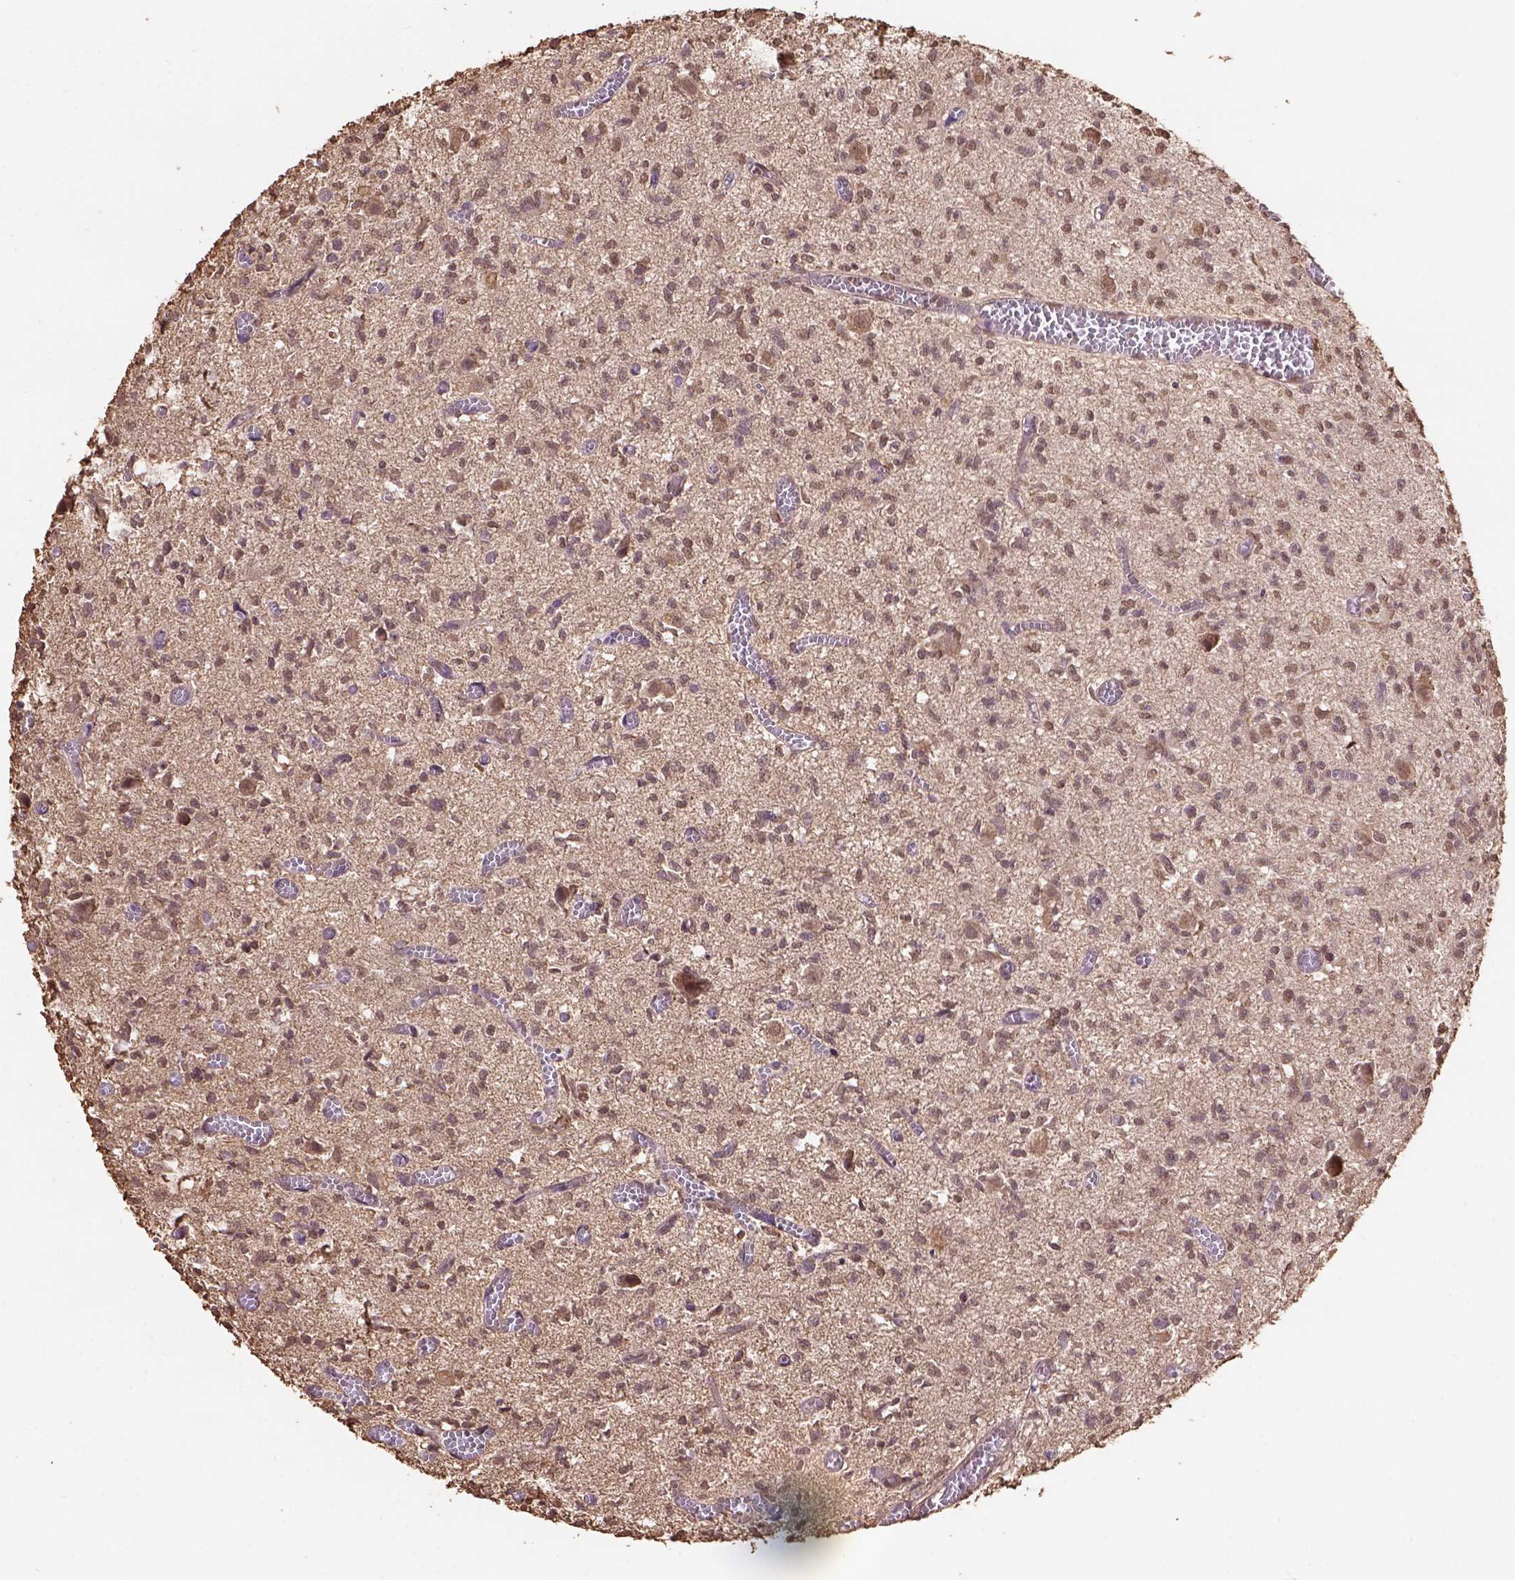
{"staining": {"intensity": "weak", "quantity": ">75%", "location": "nuclear"}, "tissue": "glioma", "cell_type": "Tumor cells", "image_type": "cancer", "snomed": [{"axis": "morphology", "description": "Glioma, malignant, Low grade"}, {"axis": "topography", "description": "Brain"}], "caption": "Low-grade glioma (malignant) was stained to show a protein in brown. There is low levels of weak nuclear positivity in about >75% of tumor cells. (DAB IHC with brightfield microscopy, high magnification).", "gene": "CSTF2T", "patient": {"sex": "male", "age": 64}}